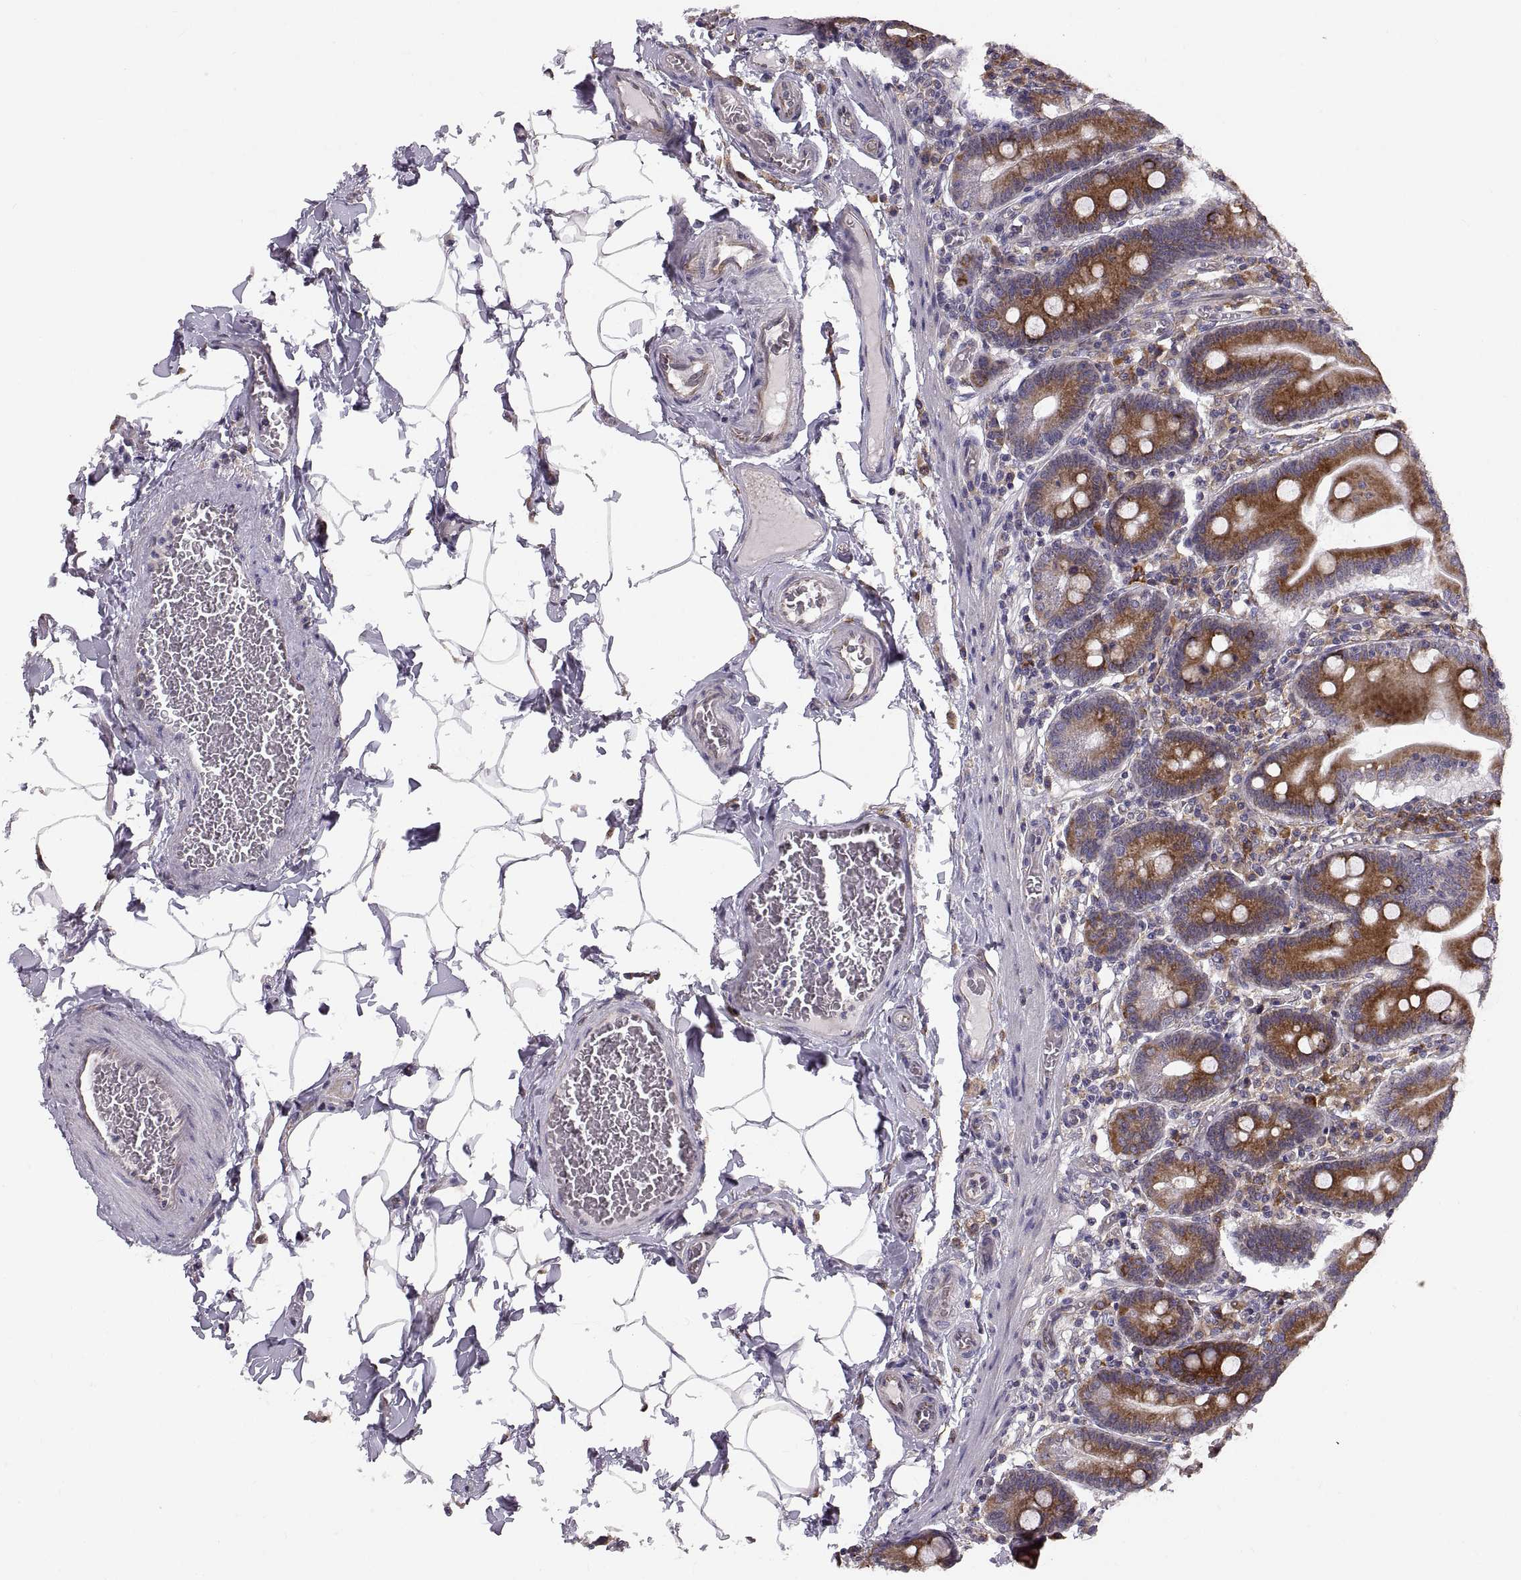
{"staining": {"intensity": "strong", "quantity": ">75%", "location": "cytoplasmic/membranous"}, "tissue": "small intestine", "cell_type": "Glandular cells", "image_type": "normal", "snomed": [{"axis": "morphology", "description": "Normal tissue, NOS"}, {"axis": "topography", "description": "Small intestine"}], "caption": "About >75% of glandular cells in benign human small intestine demonstrate strong cytoplasmic/membranous protein positivity as visualized by brown immunohistochemical staining.", "gene": "PLEKHB2", "patient": {"sex": "male", "age": 37}}